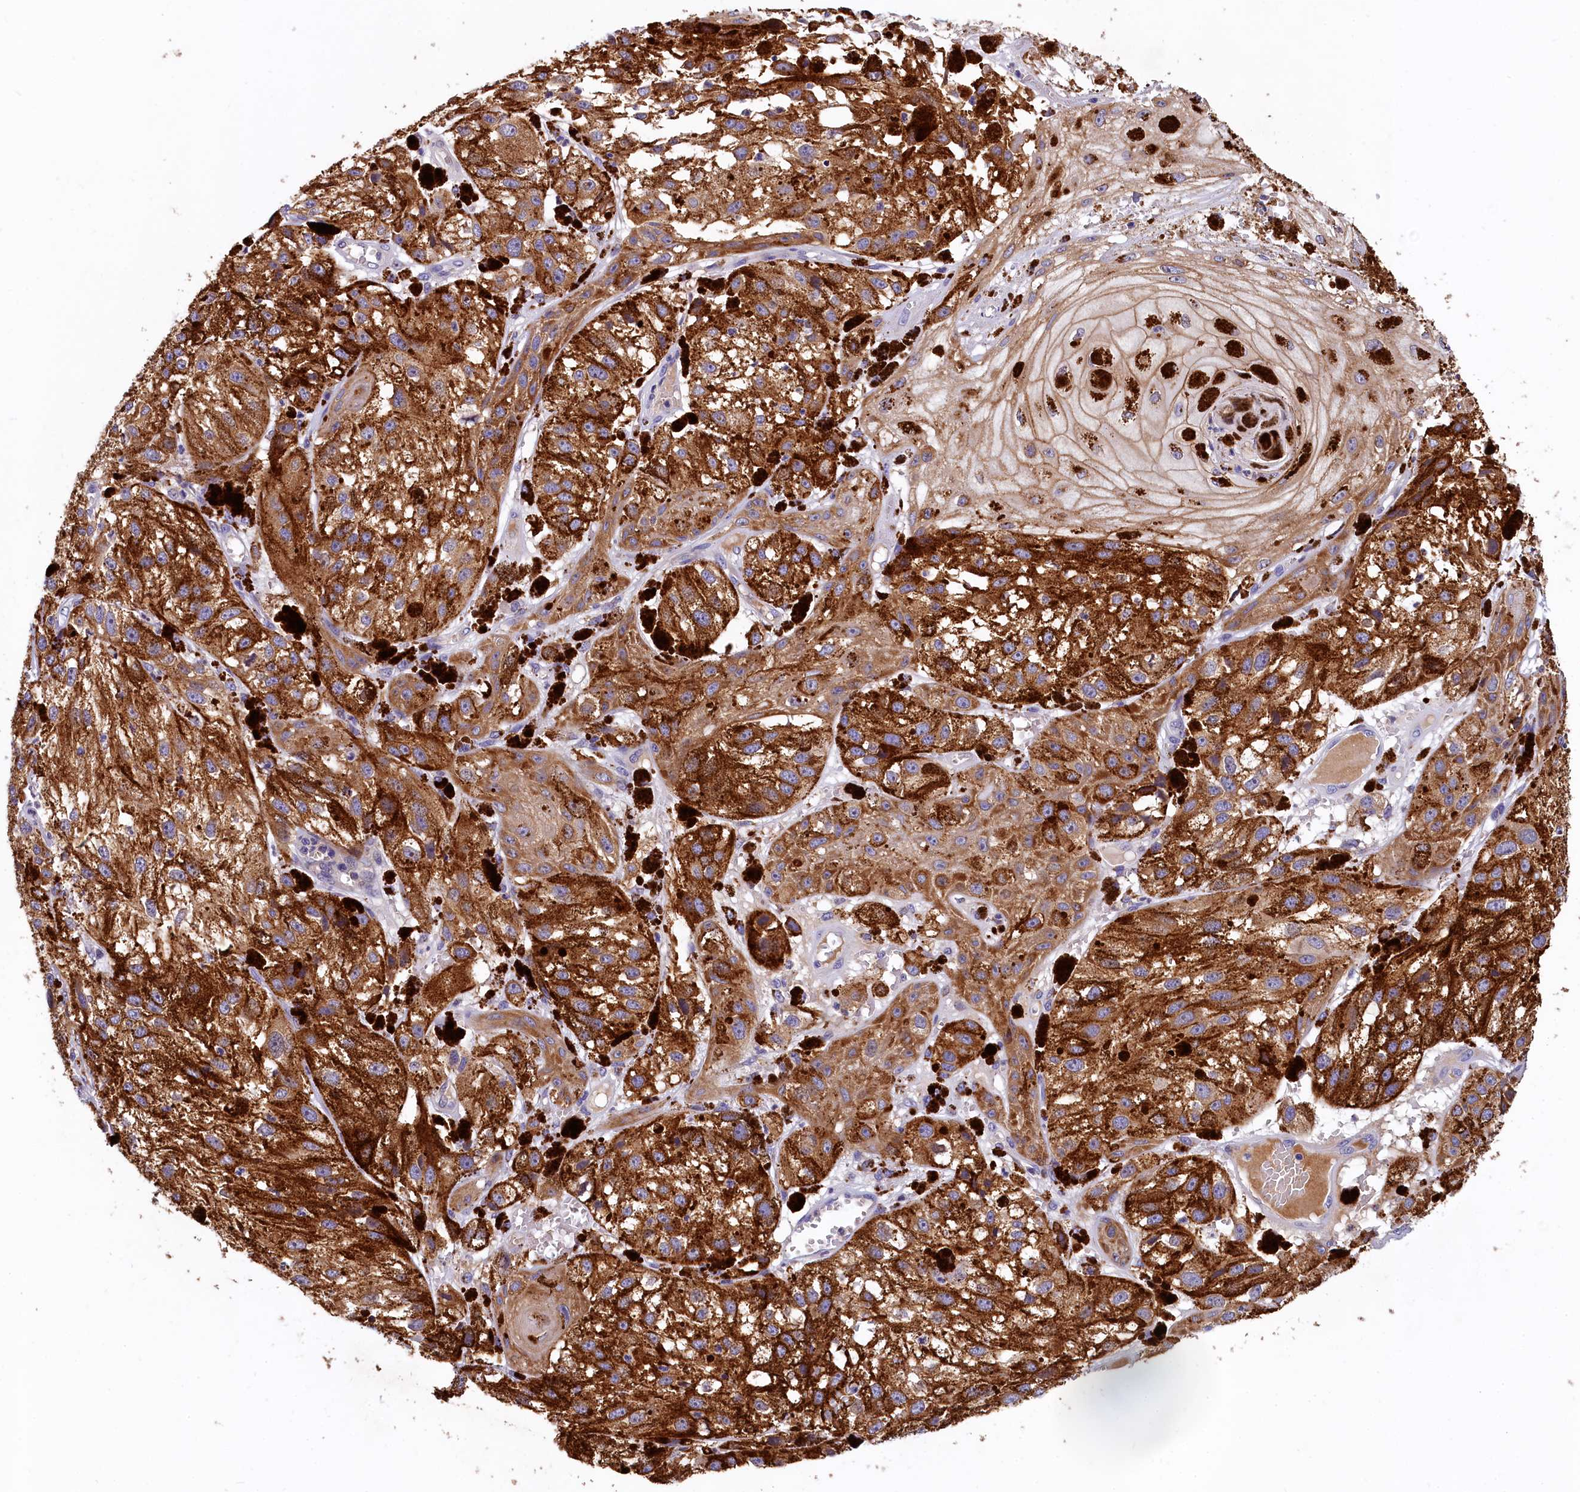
{"staining": {"intensity": "moderate", "quantity": ">75%", "location": "cytoplasmic/membranous"}, "tissue": "melanoma", "cell_type": "Tumor cells", "image_type": "cancer", "snomed": [{"axis": "morphology", "description": "Malignant melanoma, NOS"}, {"axis": "topography", "description": "Skin"}], "caption": "Protein expression analysis of human melanoma reveals moderate cytoplasmic/membranous staining in approximately >75% of tumor cells.", "gene": "EPS8L2", "patient": {"sex": "male", "age": 88}}